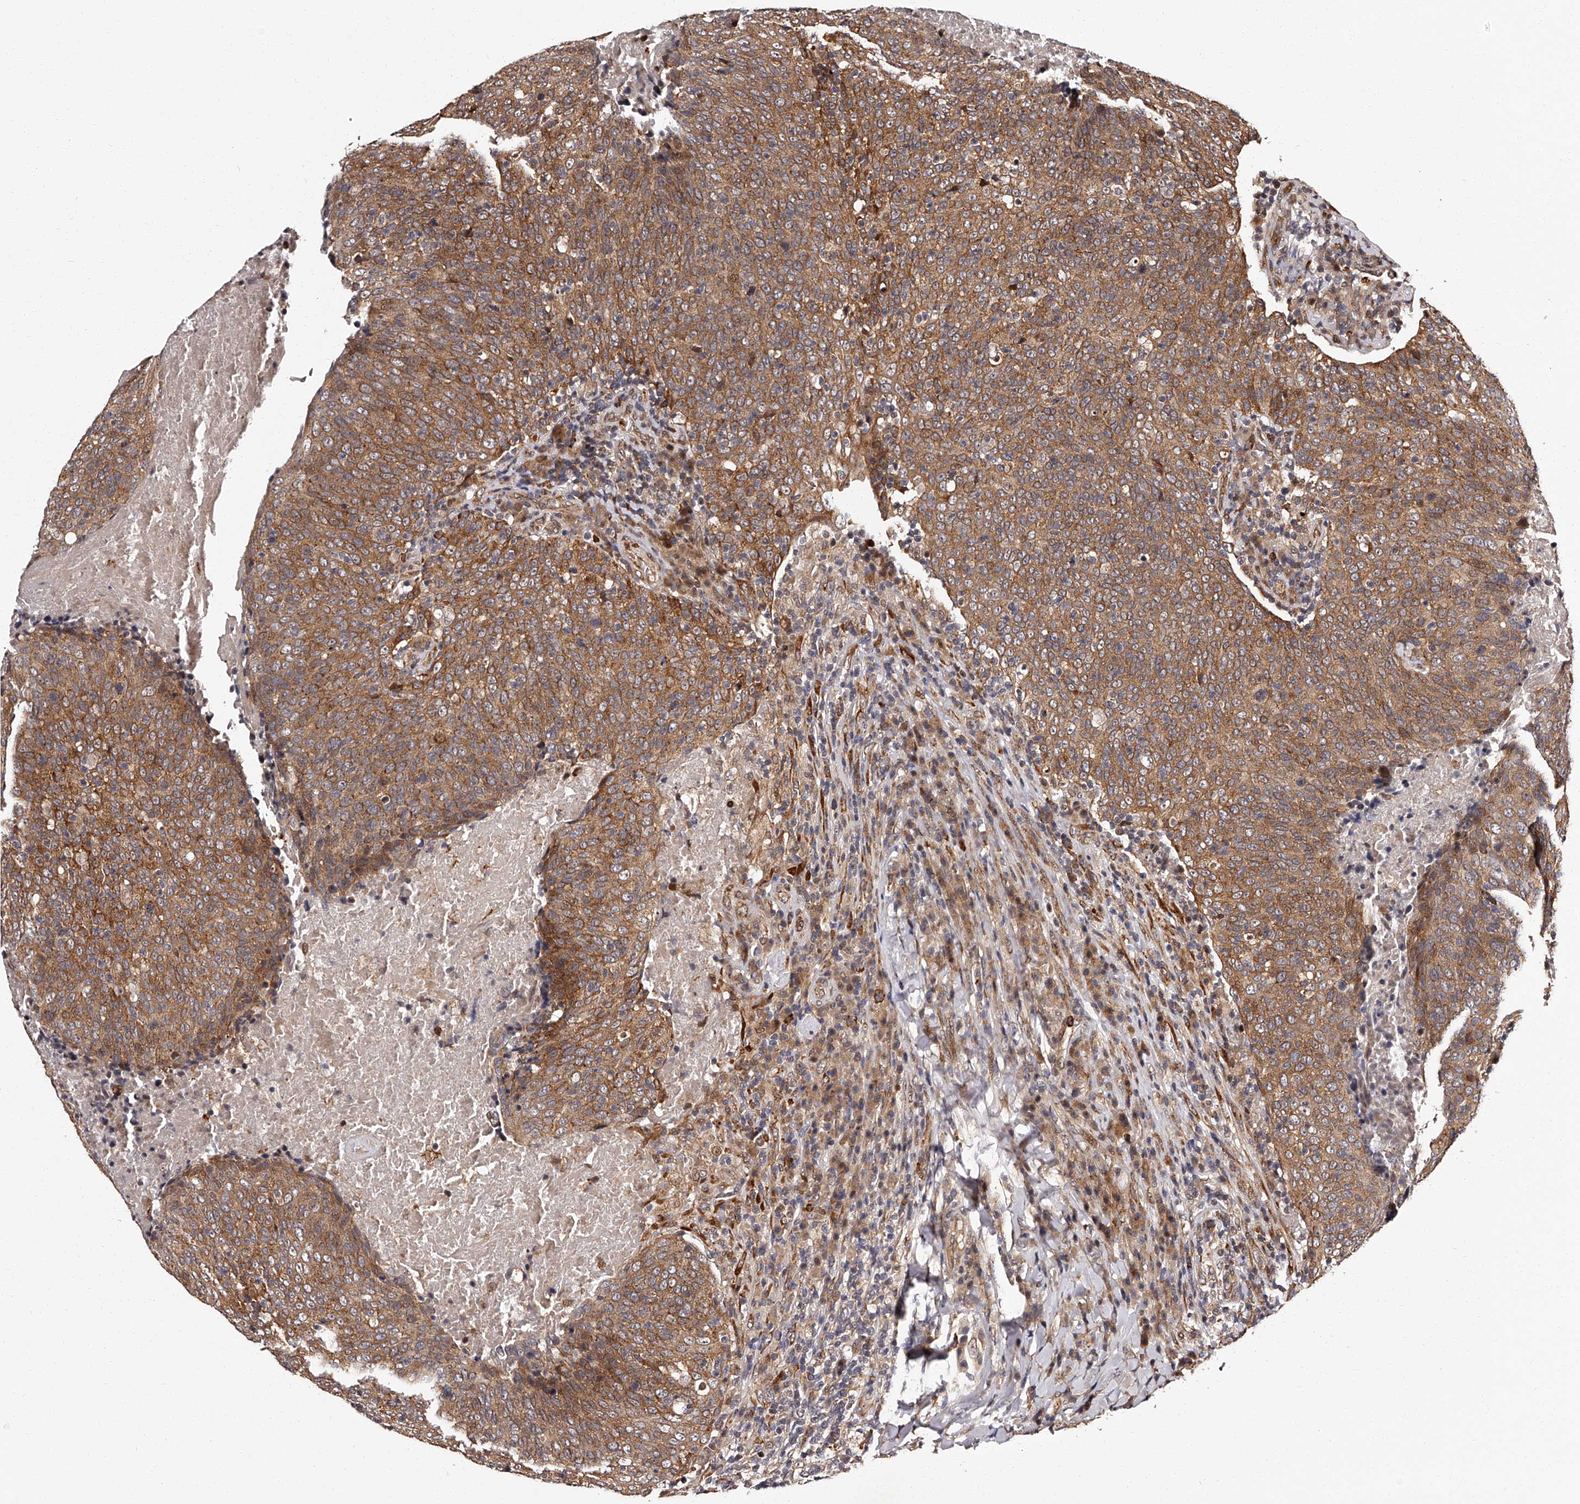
{"staining": {"intensity": "strong", "quantity": ">75%", "location": "cytoplasmic/membranous"}, "tissue": "head and neck cancer", "cell_type": "Tumor cells", "image_type": "cancer", "snomed": [{"axis": "morphology", "description": "Squamous cell carcinoma, NOS"}, {"axis": "morphology", "description": "Squamous cell carcinoma, metastatic, NOS"}, {"axis": "topography", "description": "Lymph node"}, {"axis": "topography", "description": "Head-Neck"}], "caption": "Head and neck cancer (metastatic squamous cell carcinoma) stained for a protein exhibits strong cytoplasmic/membranous positivity in tumor cells.", "gene": "RSC1A1", "patient": {"sex": "male", "age": 62}}